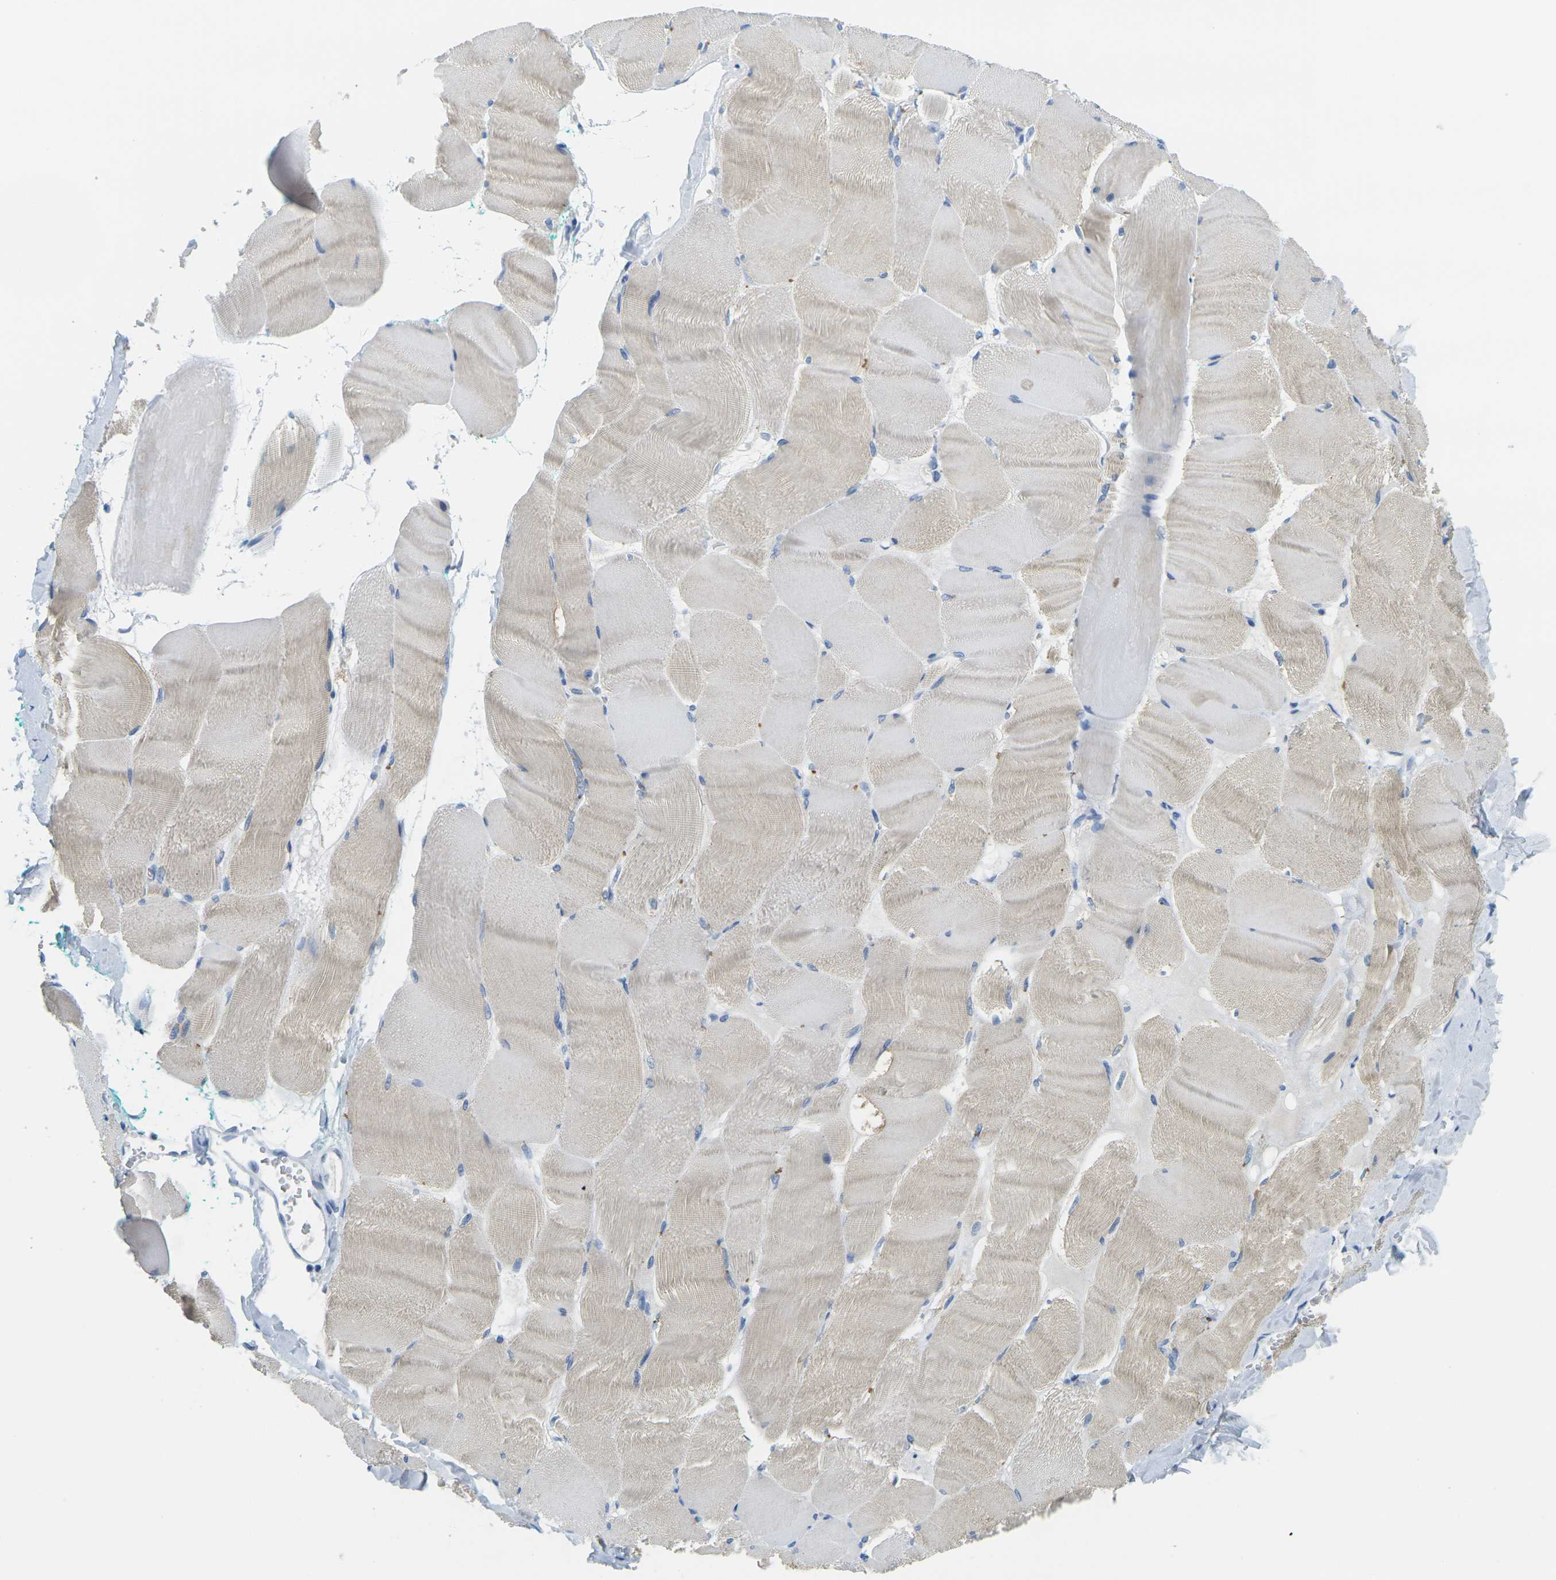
{"staining": {"intensity": "weak", "quantity": "25%-75%", "location": "cytoplasmic/membranous"}, "tissue": "skeletal muscle", "cell_type": "Myocytes", "image_type": "normal", "snomed": [{"axis": "morphology", "description": "Normal tissue, NOS"}, {"axis": "morphology", "description": "Squamous cell carcinoma, NOS"}, {"axis": "topography", "description": "Skeletal muscle"}], "caption": "Immunohistochemistry of unremarkable human skeletal muscle displays low levels of weak cytoplasmic/membranous staining in about 25%-75% of myocytes. (brown staining indicates protein expression, while blue staining denotes nuclei).", "gene": "FAM3D", "patient": {"sex": "male", "age": 51}}